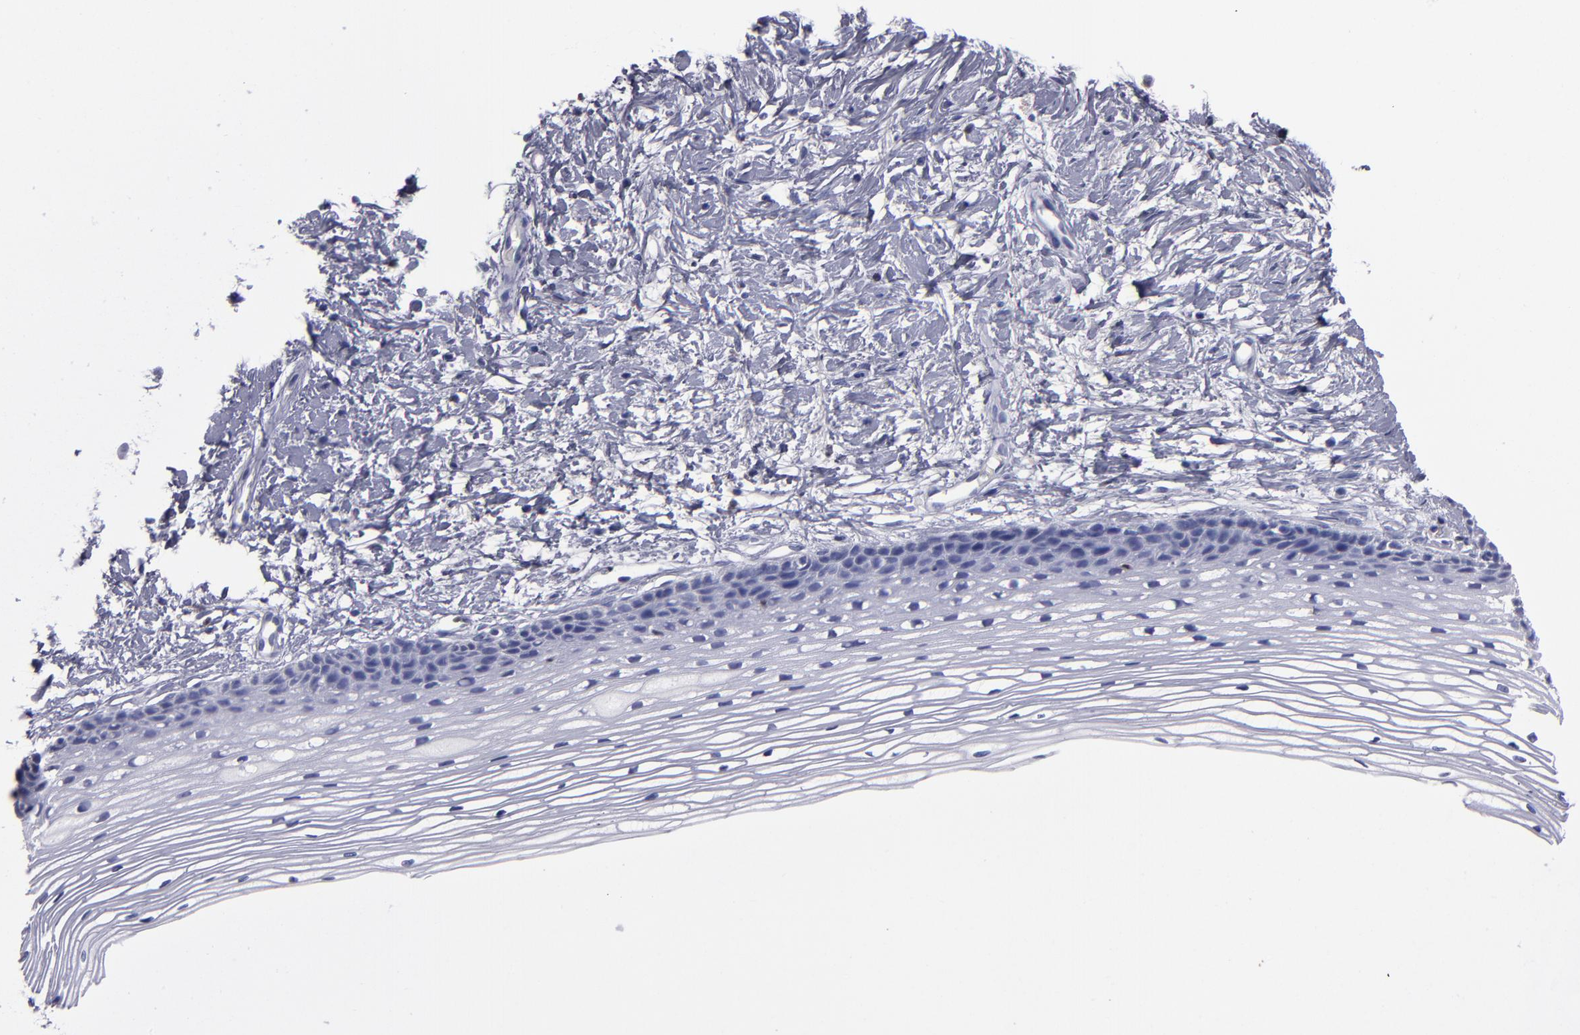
{"staining": {"intensity": "negative", "quantity": "none", "location": "none"}, "tissue": "cervix", "cell_type": "Glandular cells", "image_type": "normal", "snomed": [{"axis": "morphology", "description": "Normal tissue, NOS"}, {"axis": "topography", "description": "Cervix"}], "caption": "This is an immunohistochemistry histopathology image of unremarkable human cervix. There is no positivity in glandular cells.", "gene": "IRF8", "patient": {"sex": "female", "age": 77}}